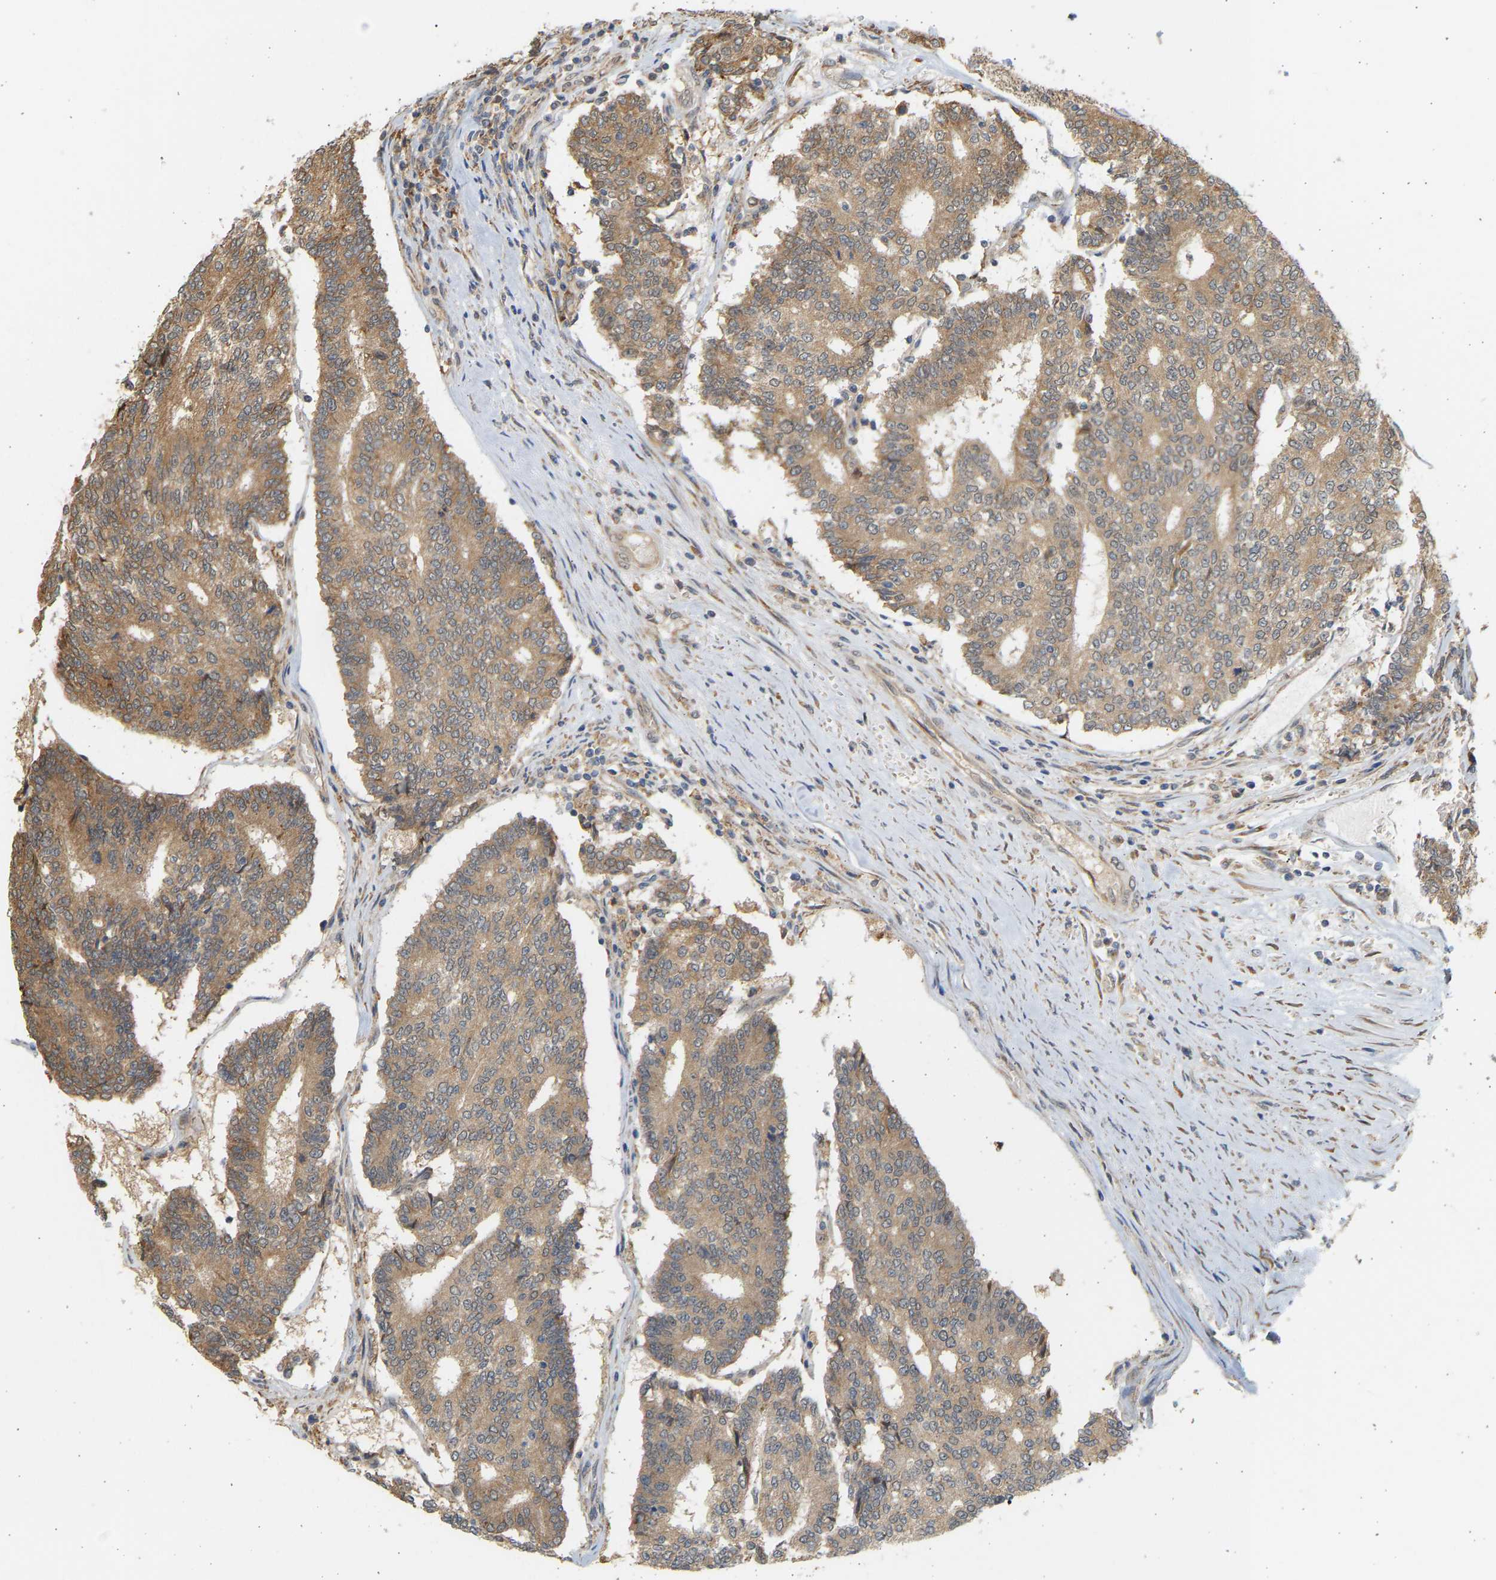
{"staining": {"intensity": "moderate", "quantity": ">75%", "location": "cytoplasmic/membranous"}, "tissue": "prostate cancer", "cell_type": "Tumor cells", "image_type": "cancer", "snomed": [{"axis": "morphology", "description": "Normal tissue, NOS"}, {"axis": "morphology", "description": "Adenocarcinoma, High grade"}, {"axis": "topography", "description": "Prostate"}, {"axis": "topography", "description": "Seminal veicle"}], "caption": "Human prostate adenocarcinoma (high-grade) stained for a protein (brown) shows moderate cytoplasmic/membranous positive staining in about >75% of tumor cells.", "gene": "B4GALT6", "patient": {"sex": "male", "age": 55}}